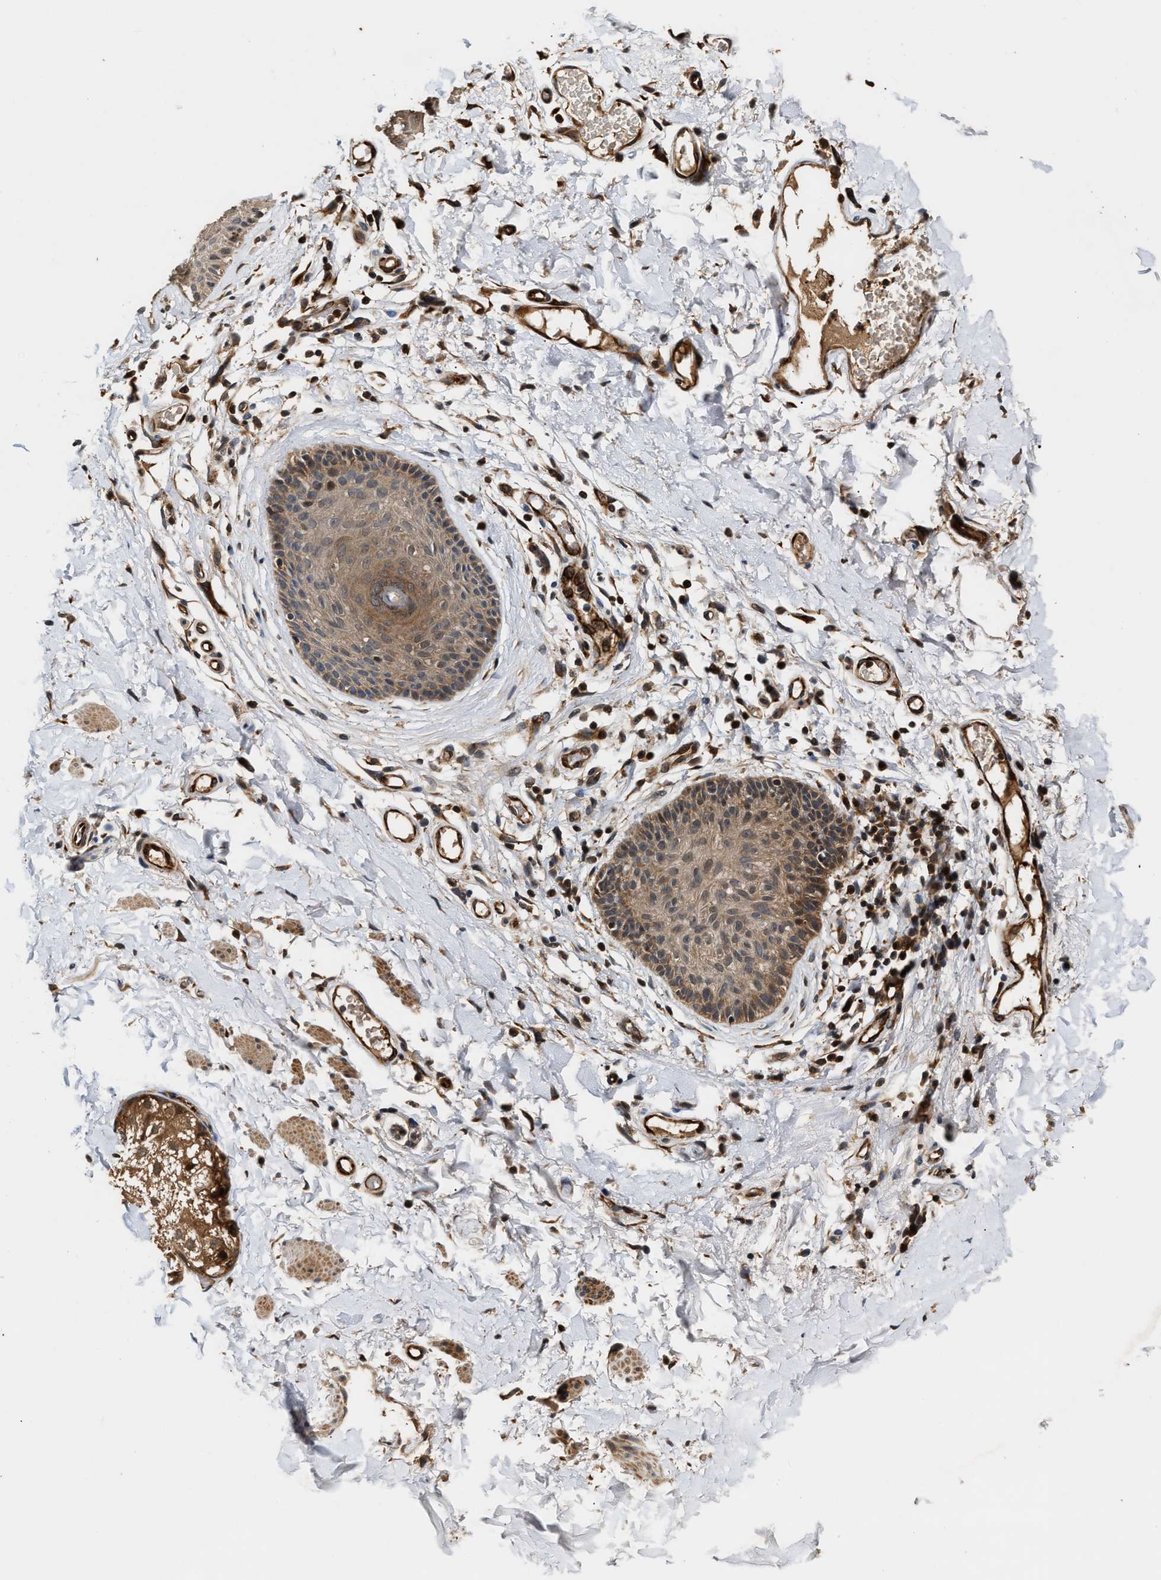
{"staining": {"intensity": "moderate", "quantity": "<25%", "location": "cytoplasmic/membranous,nuclear"}, "tissue": "skin", "cell_type": "Epidermal cells", "image_type": "normal", "snomed": [{"axis": "morphology", "description": "Normal tissue, NOS"}, {"axis": "topography", "description": "Vulva"}], "caption": "Moderate cytoplasmic/membranous,nuclear staining is seen in about <25% of epidermal cells in benign skin.", "gene": "TUT7", "patient": {"sex": "female", "age": 73}}